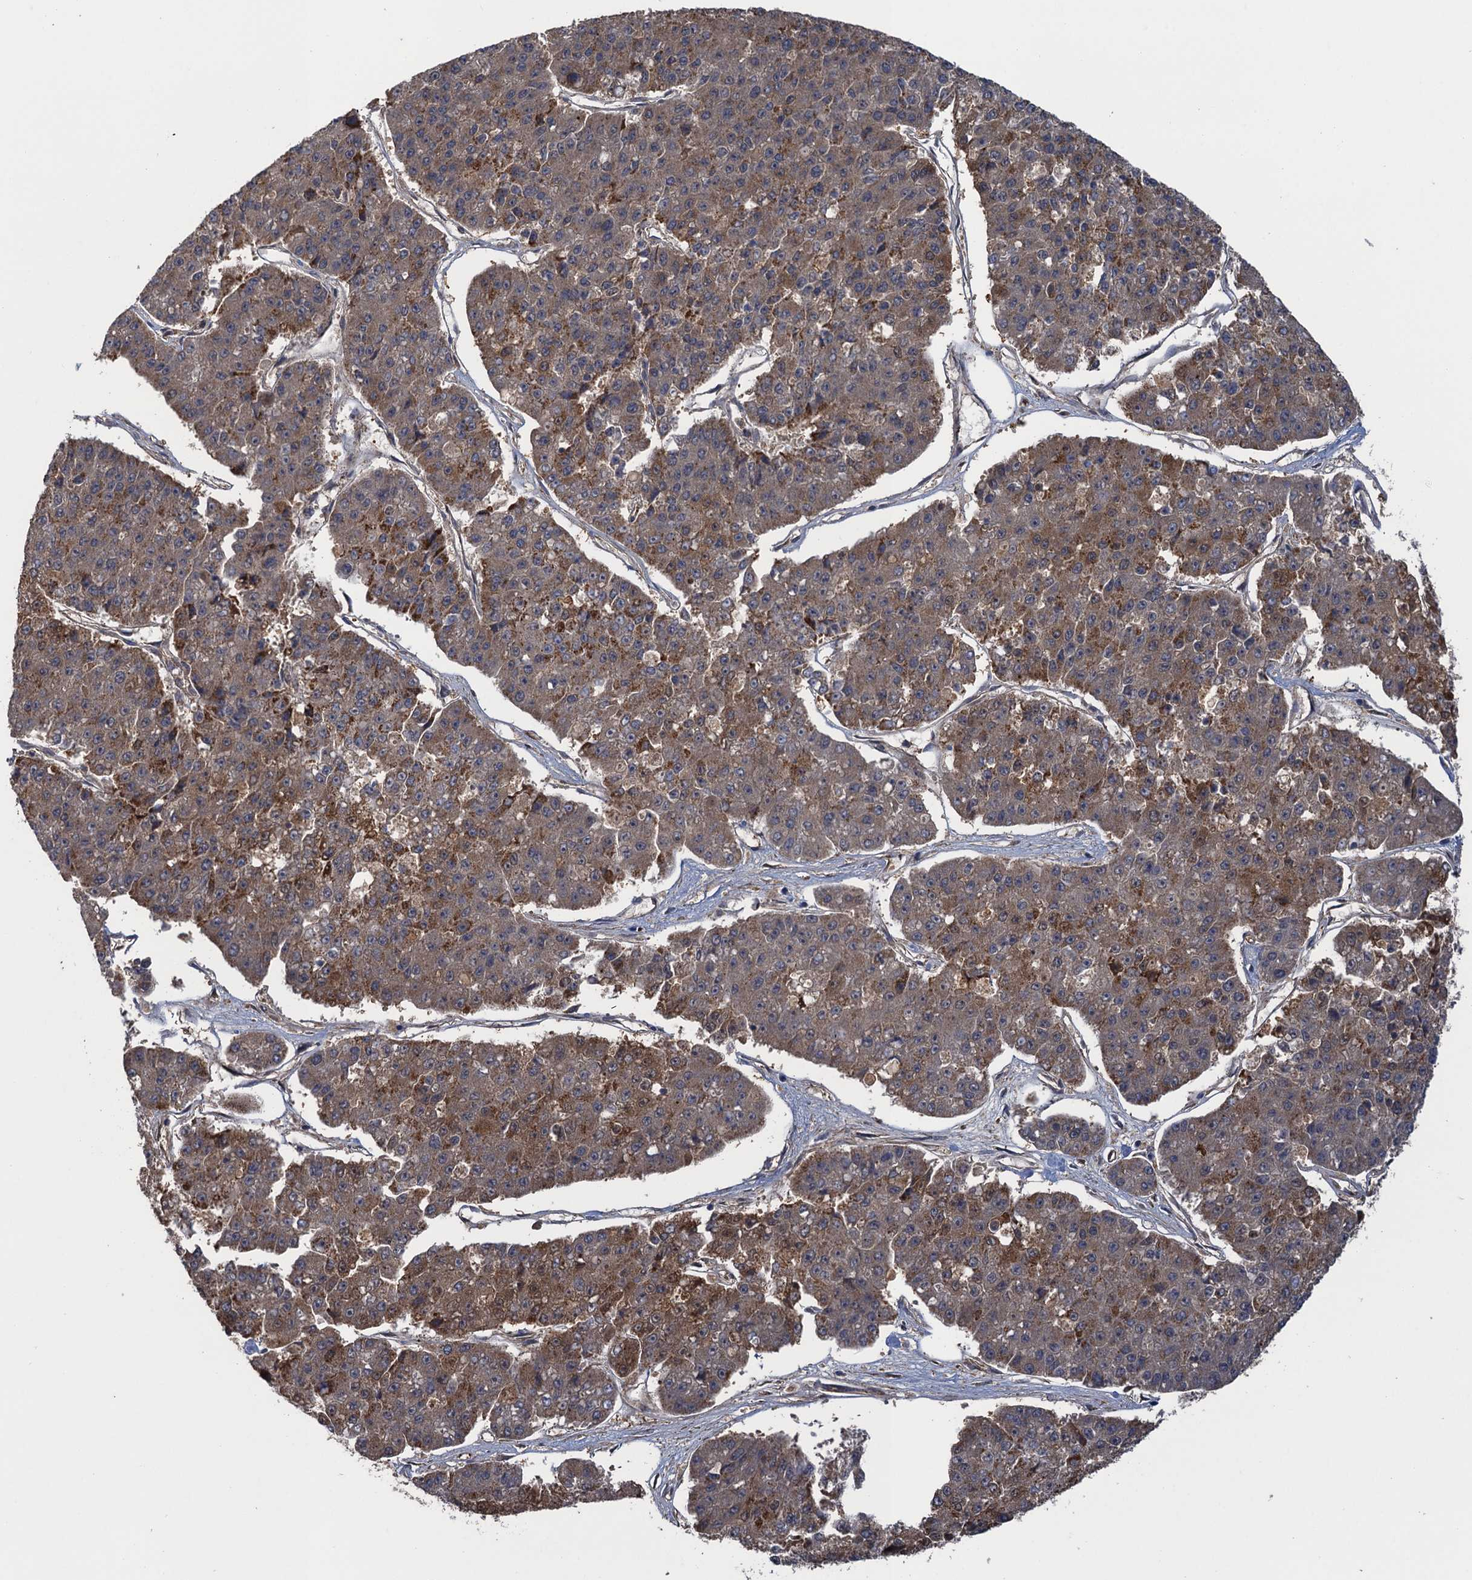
{"staining": {"intensity": "moderate", "quantity": "25%-75%", "location": "cytoplasmic/membranous"}, "tissue": "pancreatic cancer", "cell_type": "Tumor cells", "image_type": "cancer", "snomed": [{"axis": "morphology", "description": "Adenocarcinoma, NOS"}, {"axis": "topography", "description": "Pancreas"}], "caption": "Pancreatic cancer (adenocarcinoma) stained for a protein demonstrates moderate cytoplasmic/membranous positivity in tumor cells.", "gene": "GCSH", "patient": {"sex": "male", "age": 50}}